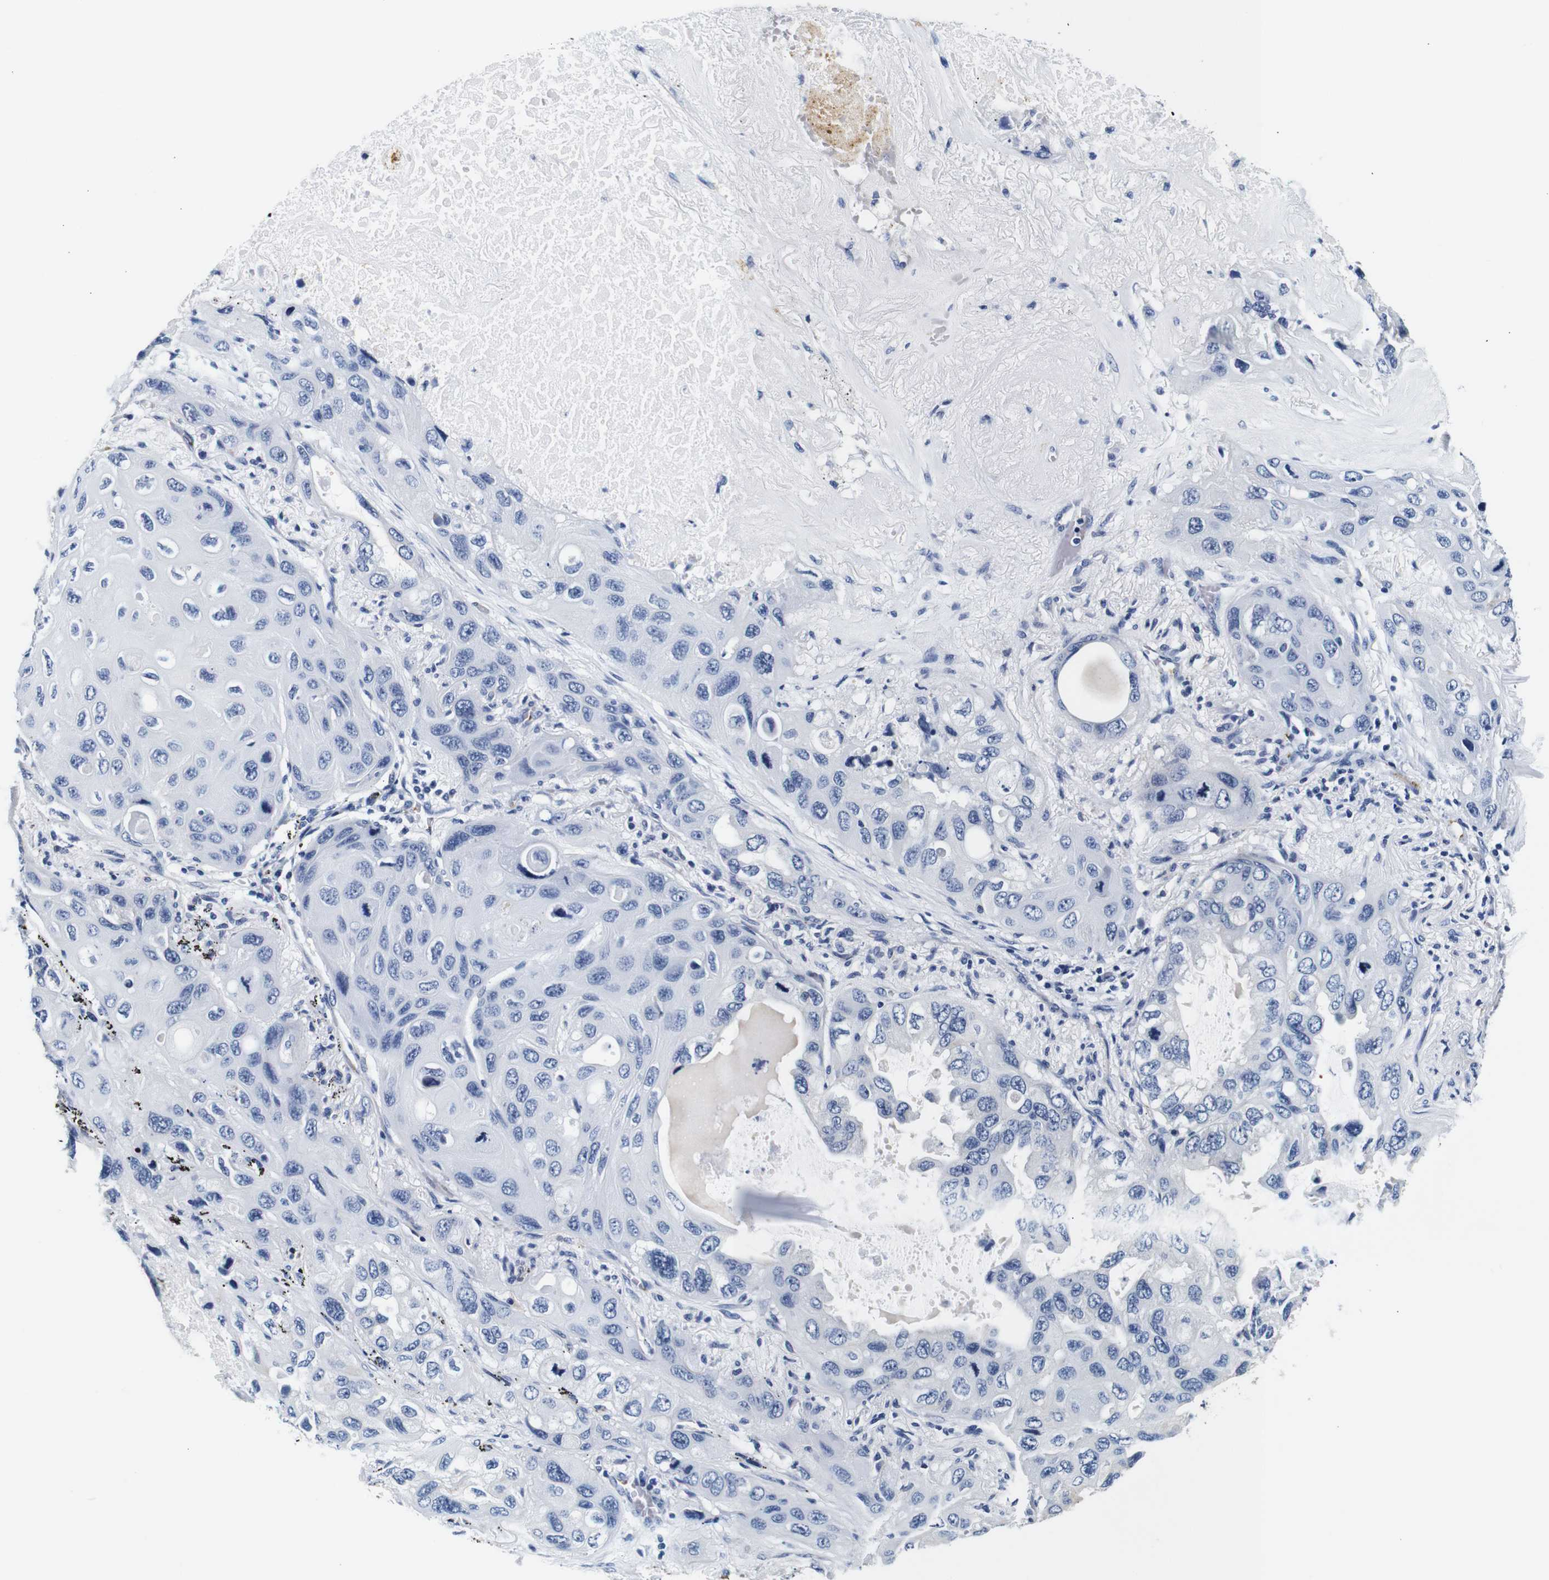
{"staining": {"intensity": "negative", "quantity": "none", "location": "none"}, "tissue": "lung cancer", "cell_type": "Tumor cells", "image_type": "cancer", "snomed": [{"axis": "morphology", "description": "Squamous cell carcinoma, NOS"}, {"axis": "topography", "description": "Lung"}], "caption": "Tumor cells show no significant protein expression in lung cancer. The staining is performed using DAB brown chromogen with nuclei counter-stained in using hematoxylin.", "gene": "GP1BA", "patient": {"sex": "female", "age": 73}}